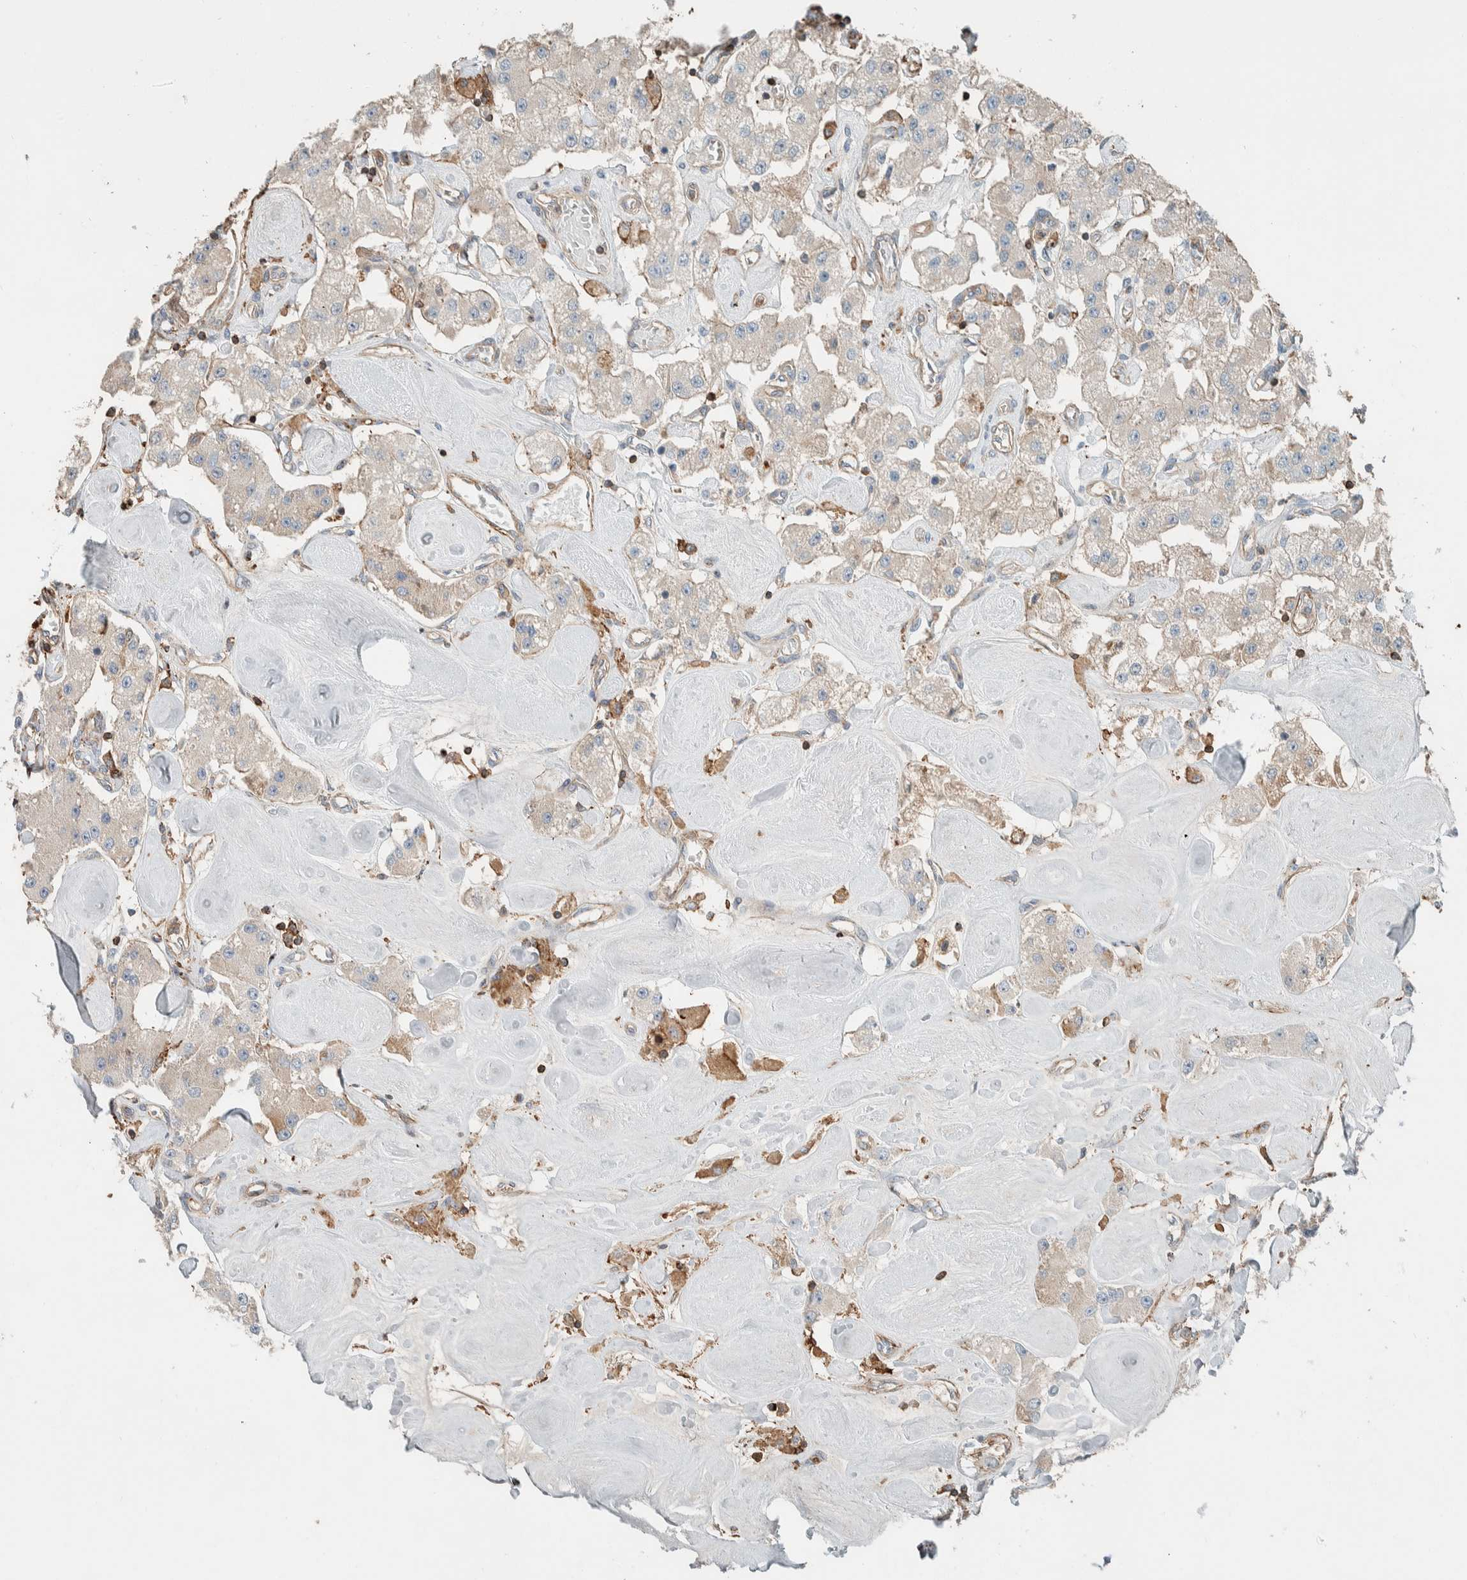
{"staining": {"intensity": "negative", "quantity": "none", "location": "none"}, "tissue": "carcinoid", "cell_type": "Tumor cells", "image_type": "cancer", "snomed": [{"axis": "morphology", "description": "Carcinoid, malignant, NOS"}, {"axis": "topography", "description": "Pancreas"}], "caption": "This is an immunohistochemistry histopathology image of malignant carcinoid. There is no positivity in tumor cells.", "gene": "CTBP2", "patient": {"sex": "male", "age": 41}}